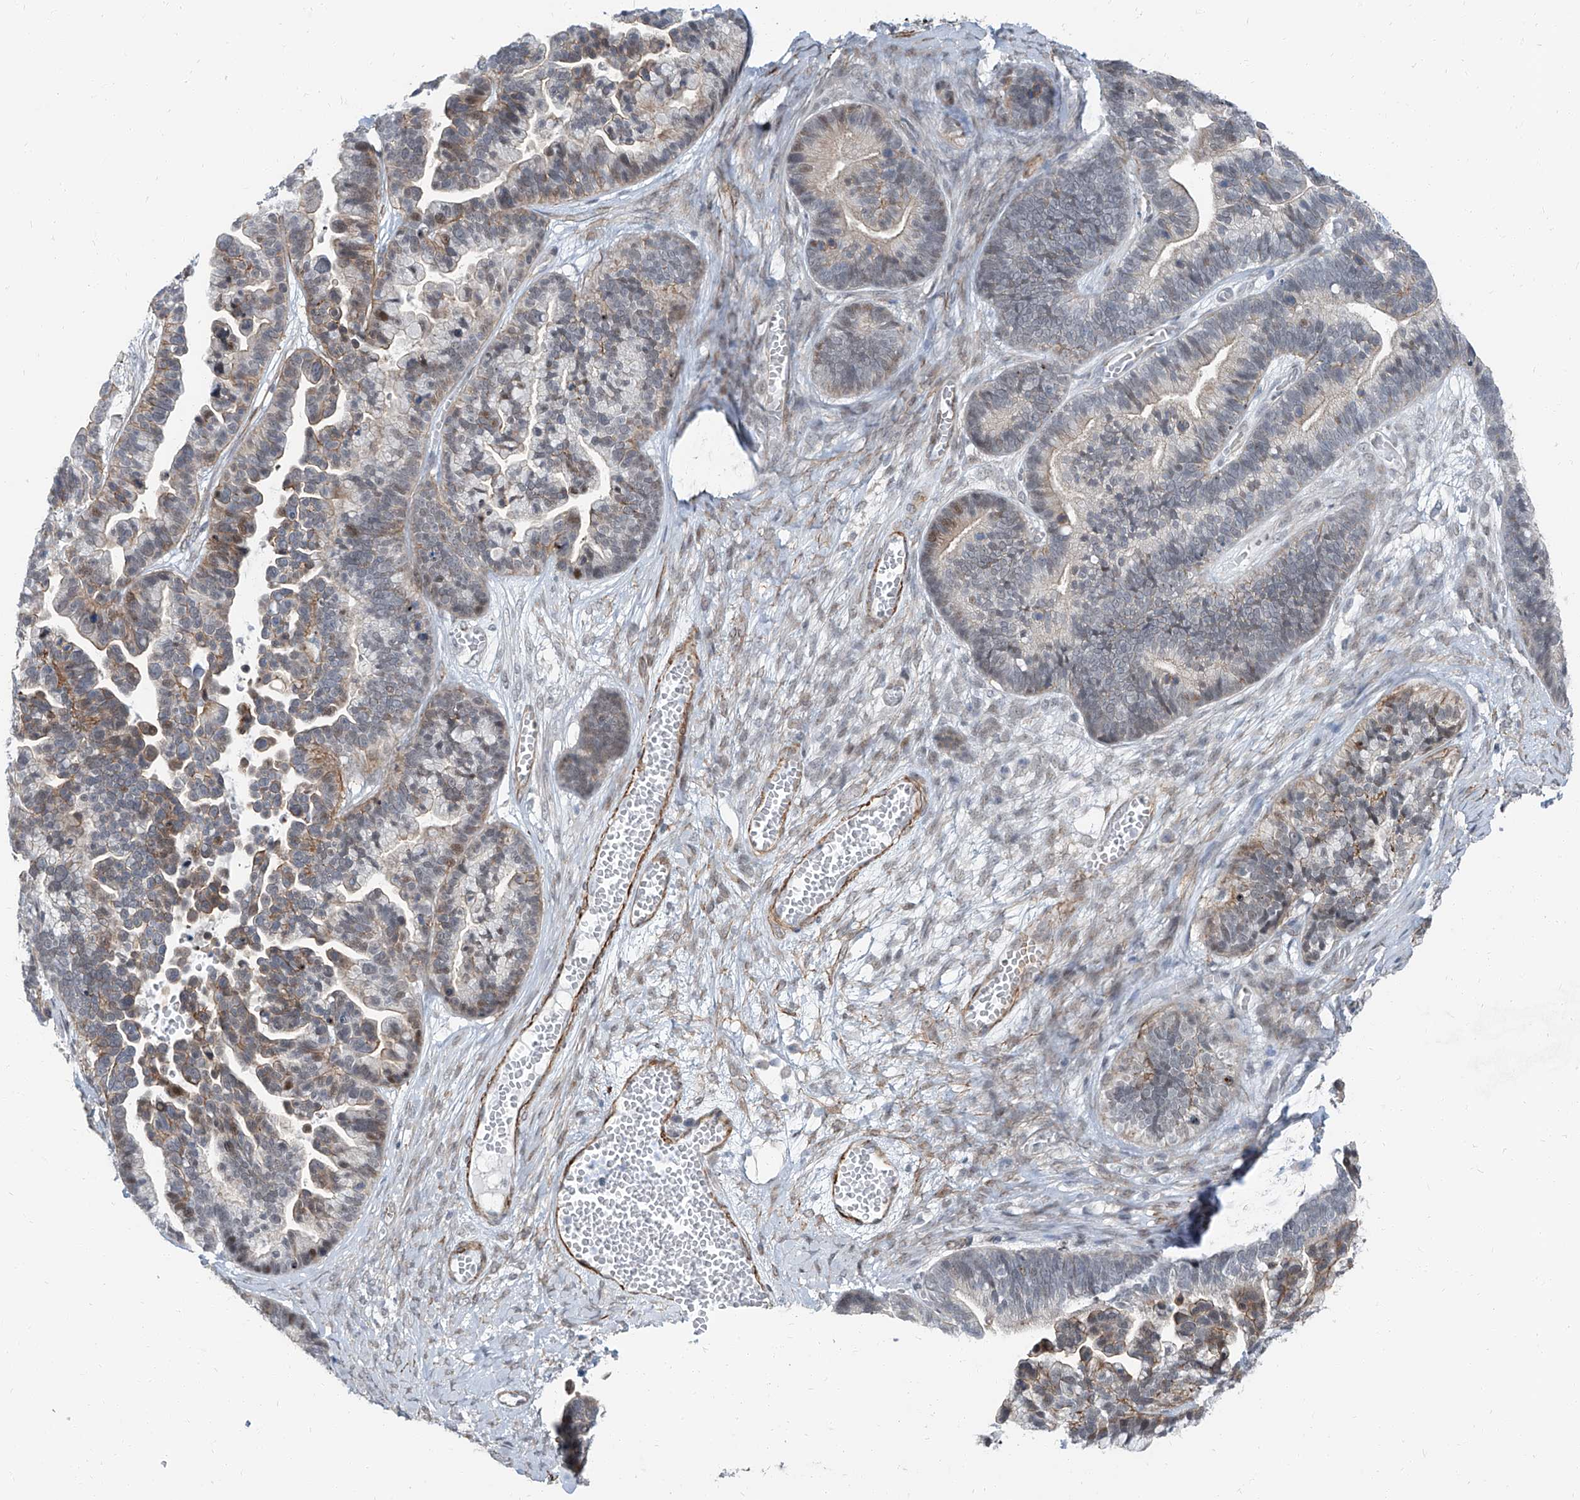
{"staining": {"intensity": "weak", "quantity": "25%-75%", "location": "cytoplasmic/membranous,nuclear"}, "tissue": "ovarian cancer", "cell_type": "Tumor cells", "image_type": "cancer", "snomed": [{"axis": "morphology", "description": "Cystadenocarcinoma, serous, NOS"}, {"axis": "topography", "description": "Ovary"}], "caption": "Ovarian cancer stained with a brown dye displays weak cytoplasmic/membranous and nuclear positive staining in approximately 25%-75% of tumor cells.", "gene": "TXLNB", "patient": {"sex": "female", "age": 56}}